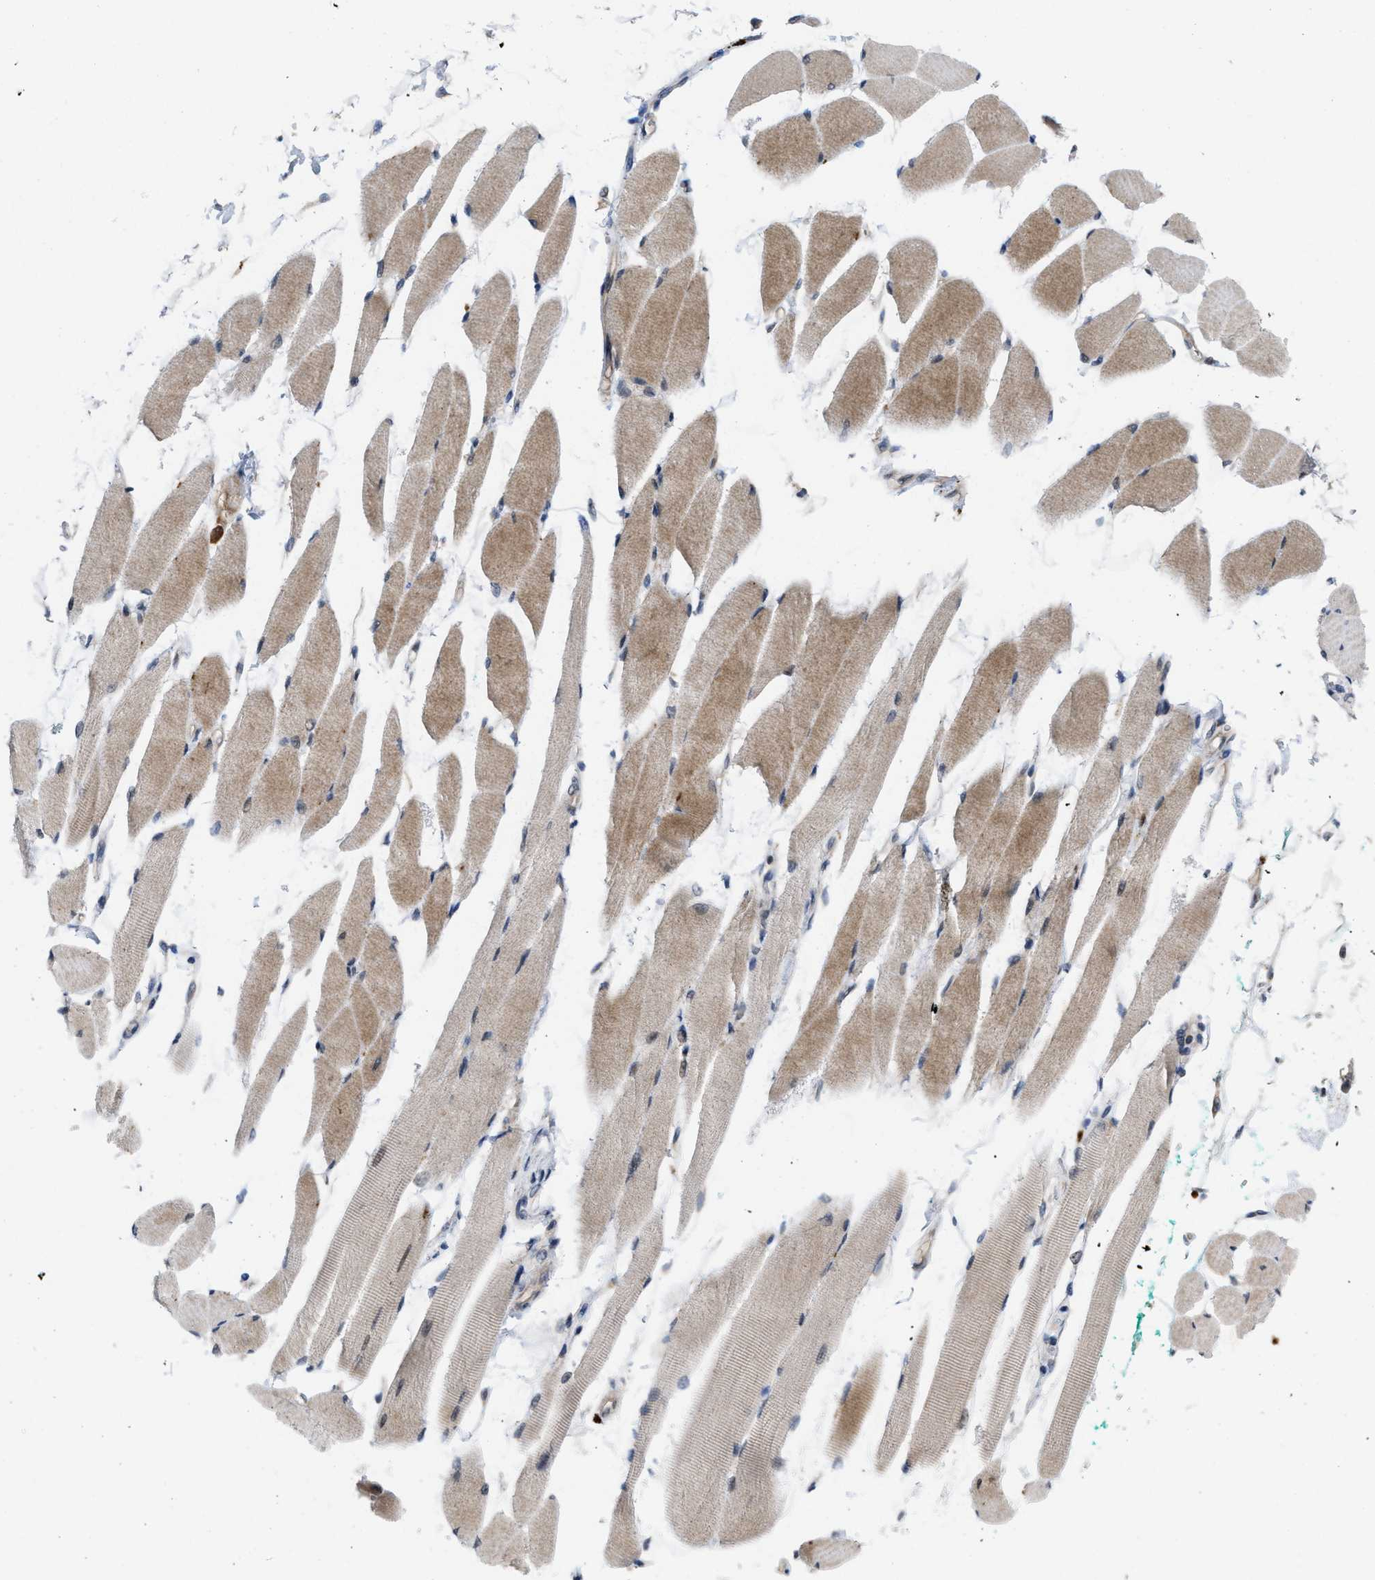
{"staining": {"intensity": "moderate", "quantity": ">75%", "location": "cytoplasmic/membranous"}, "tissue": "skeletal muscle", "cell_type": "Myocytes", "image_type": "normal", "snomed": [{"axis": "morphology", "description": "Normal tissue, NOS"}, {"axis": "topography", "description": "Skeletal muscle"}, {"axis": "topography", "description": "Oral tissue"}, {"axis": "topography", "description": "Peripheral nerve tissue"}], "caption": "Moderate cytoplasmic/membranous protein staining is present in about >75% of myocytes in skeletal muscle. (DAB (3,3'-diaminobenzidine) IHC, brown staining for protein, blue staining for nuclei).", "gene": "CSNK1A1", "patient": {"sex": "female", "age": 84}}